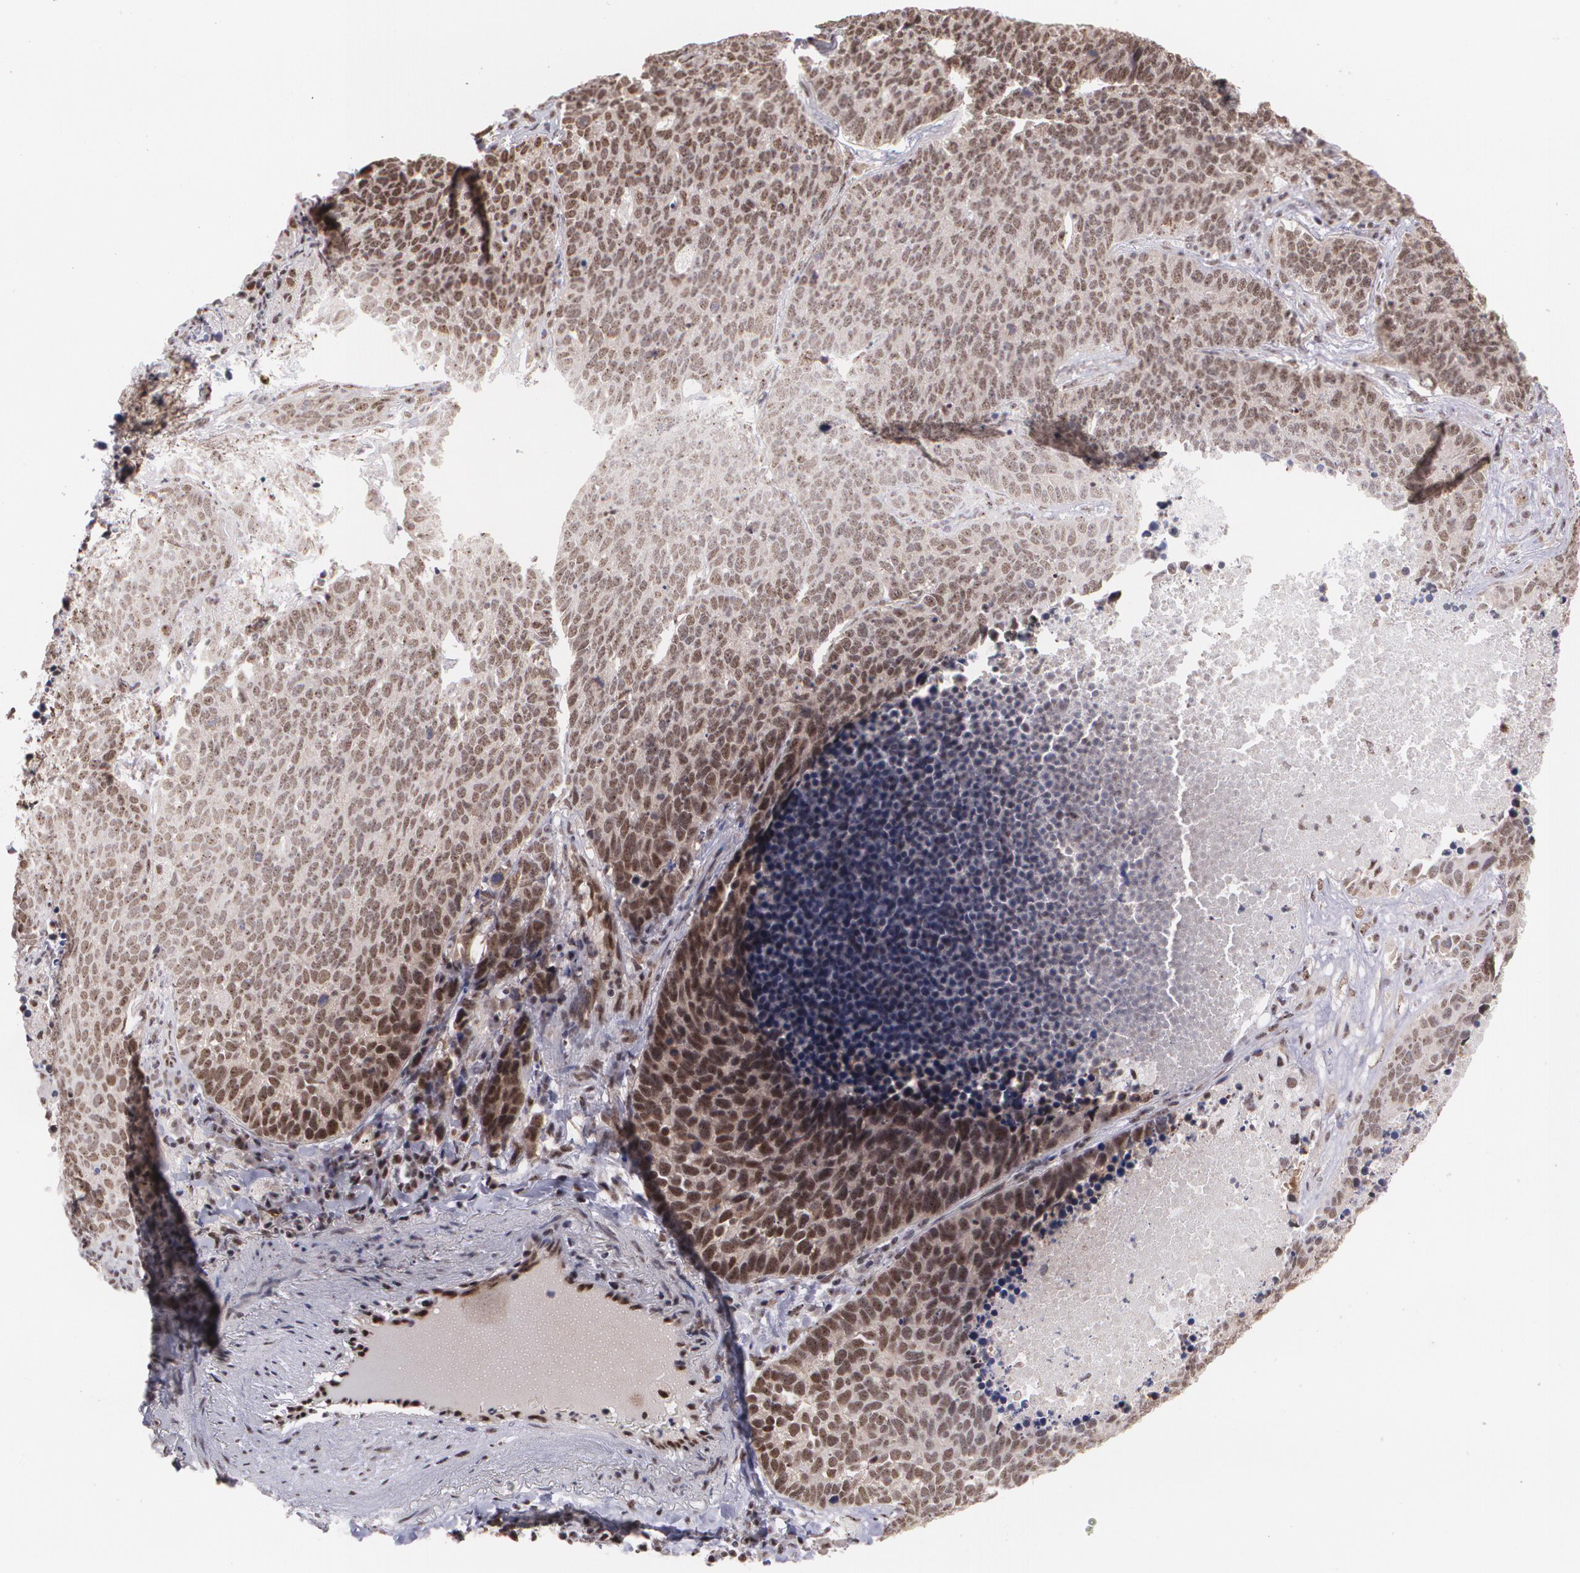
{"staining": {"intensity": "strong", "quantity": ">75%", "location": "nuclear"}, "tissue": "lung cancer", "cell_type": "Tumor cells", "image_type": "cancer", "snomed": [{"axis": "morphology", "description": "Neoplasm, malignant, NOS"}, {"axis": "topography", "description": "Lung"}], "caption": "Immunohistochemical staining of human lung malignant neoplasm displays high levels of strong nuclear expression in approximately >75% of tumor cells.", "gene": "C6orf15", "patient": {"sex": "female", "age": 75}}